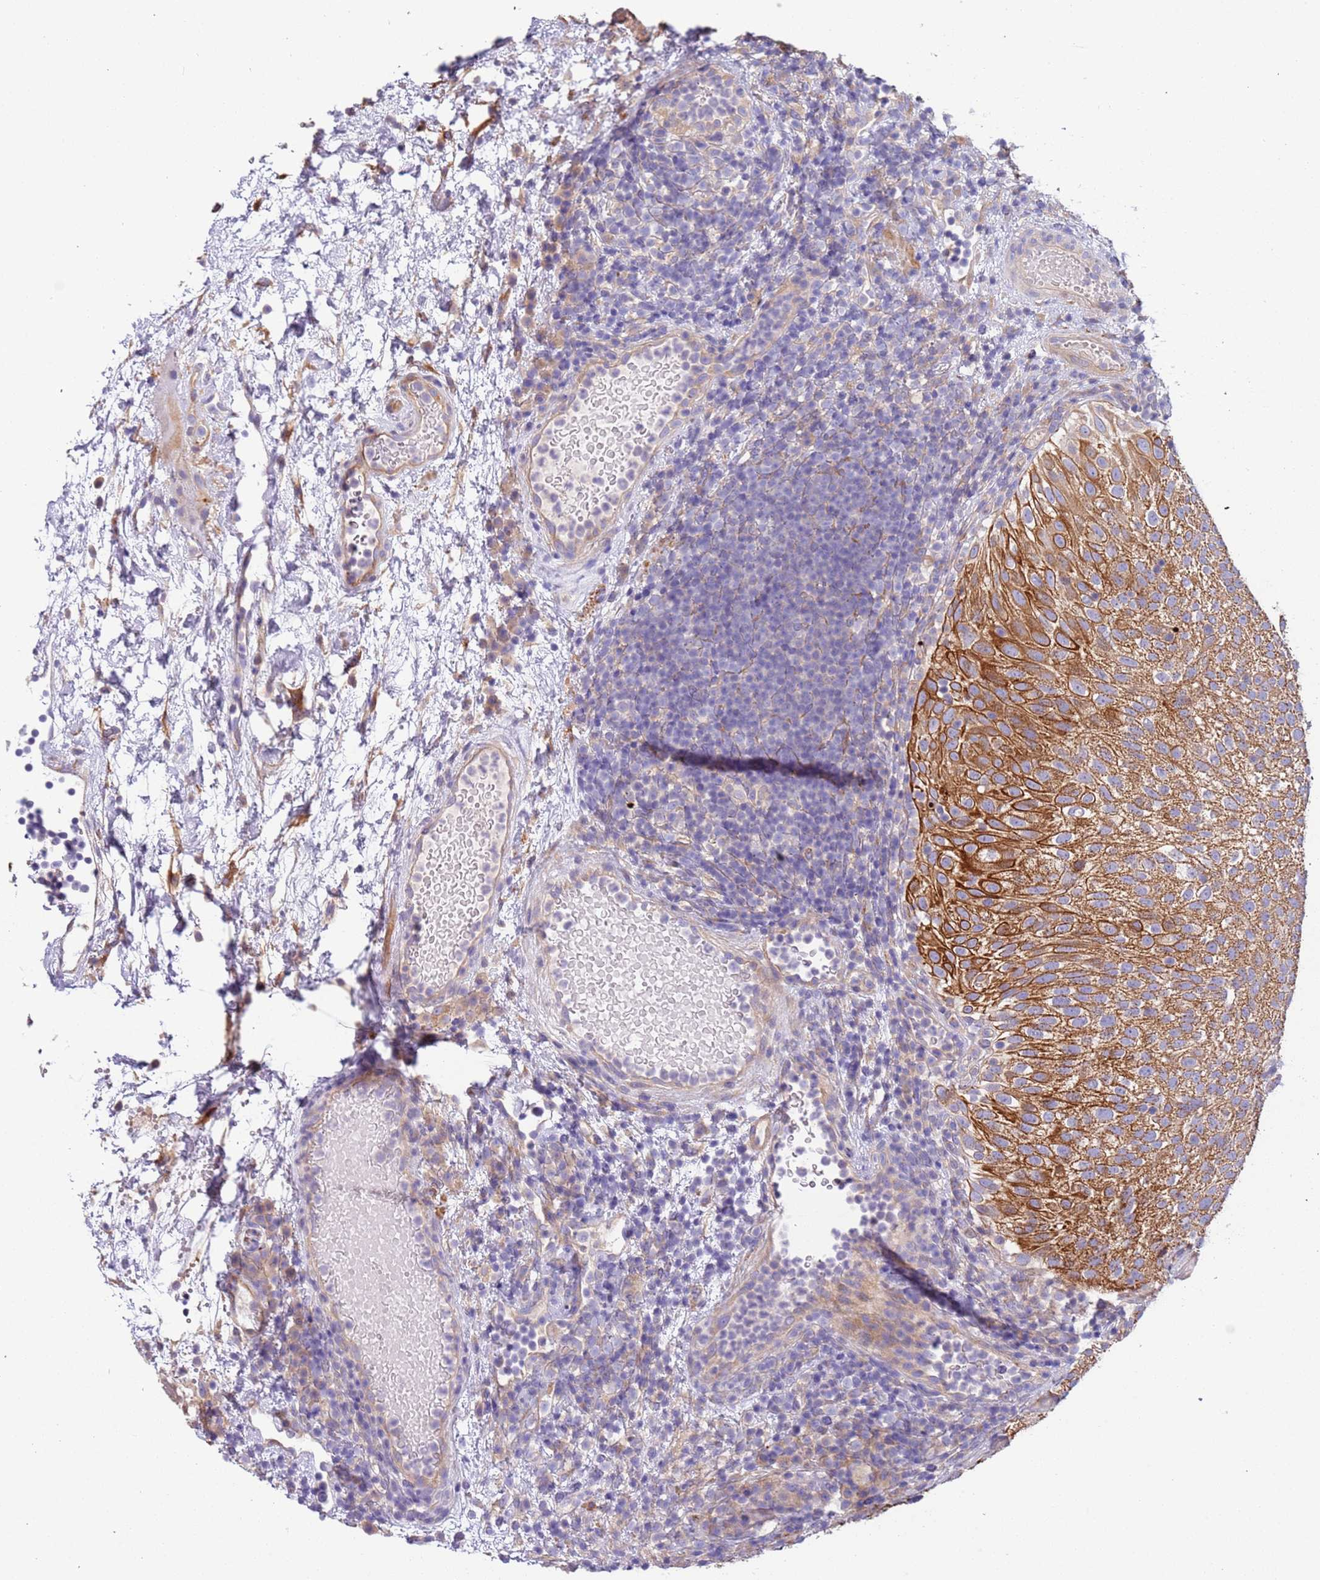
{"staining": {"intensity": "moderate", "quantity": ">75%", "location": "cytoplasmic/membranous"}, "tissue": "urothelial cancer", "cell_type": "Tumor cells", "image_type": "cancer", "snomed": [{"axis": "morphology", "description": "Urothelial carcinoma, Low grade"}, {"axis": "topography", "description": "Urinary bladder"}], "caption": "This image shows immunohistochemistry staining of human low-grade urothelial carcinoma, with medium moderate cytoplasmic/membranous positivity in about >75% of tumor cells.", "gene": "LAMB4", "patient": {"sex": "male", "age": 78}}